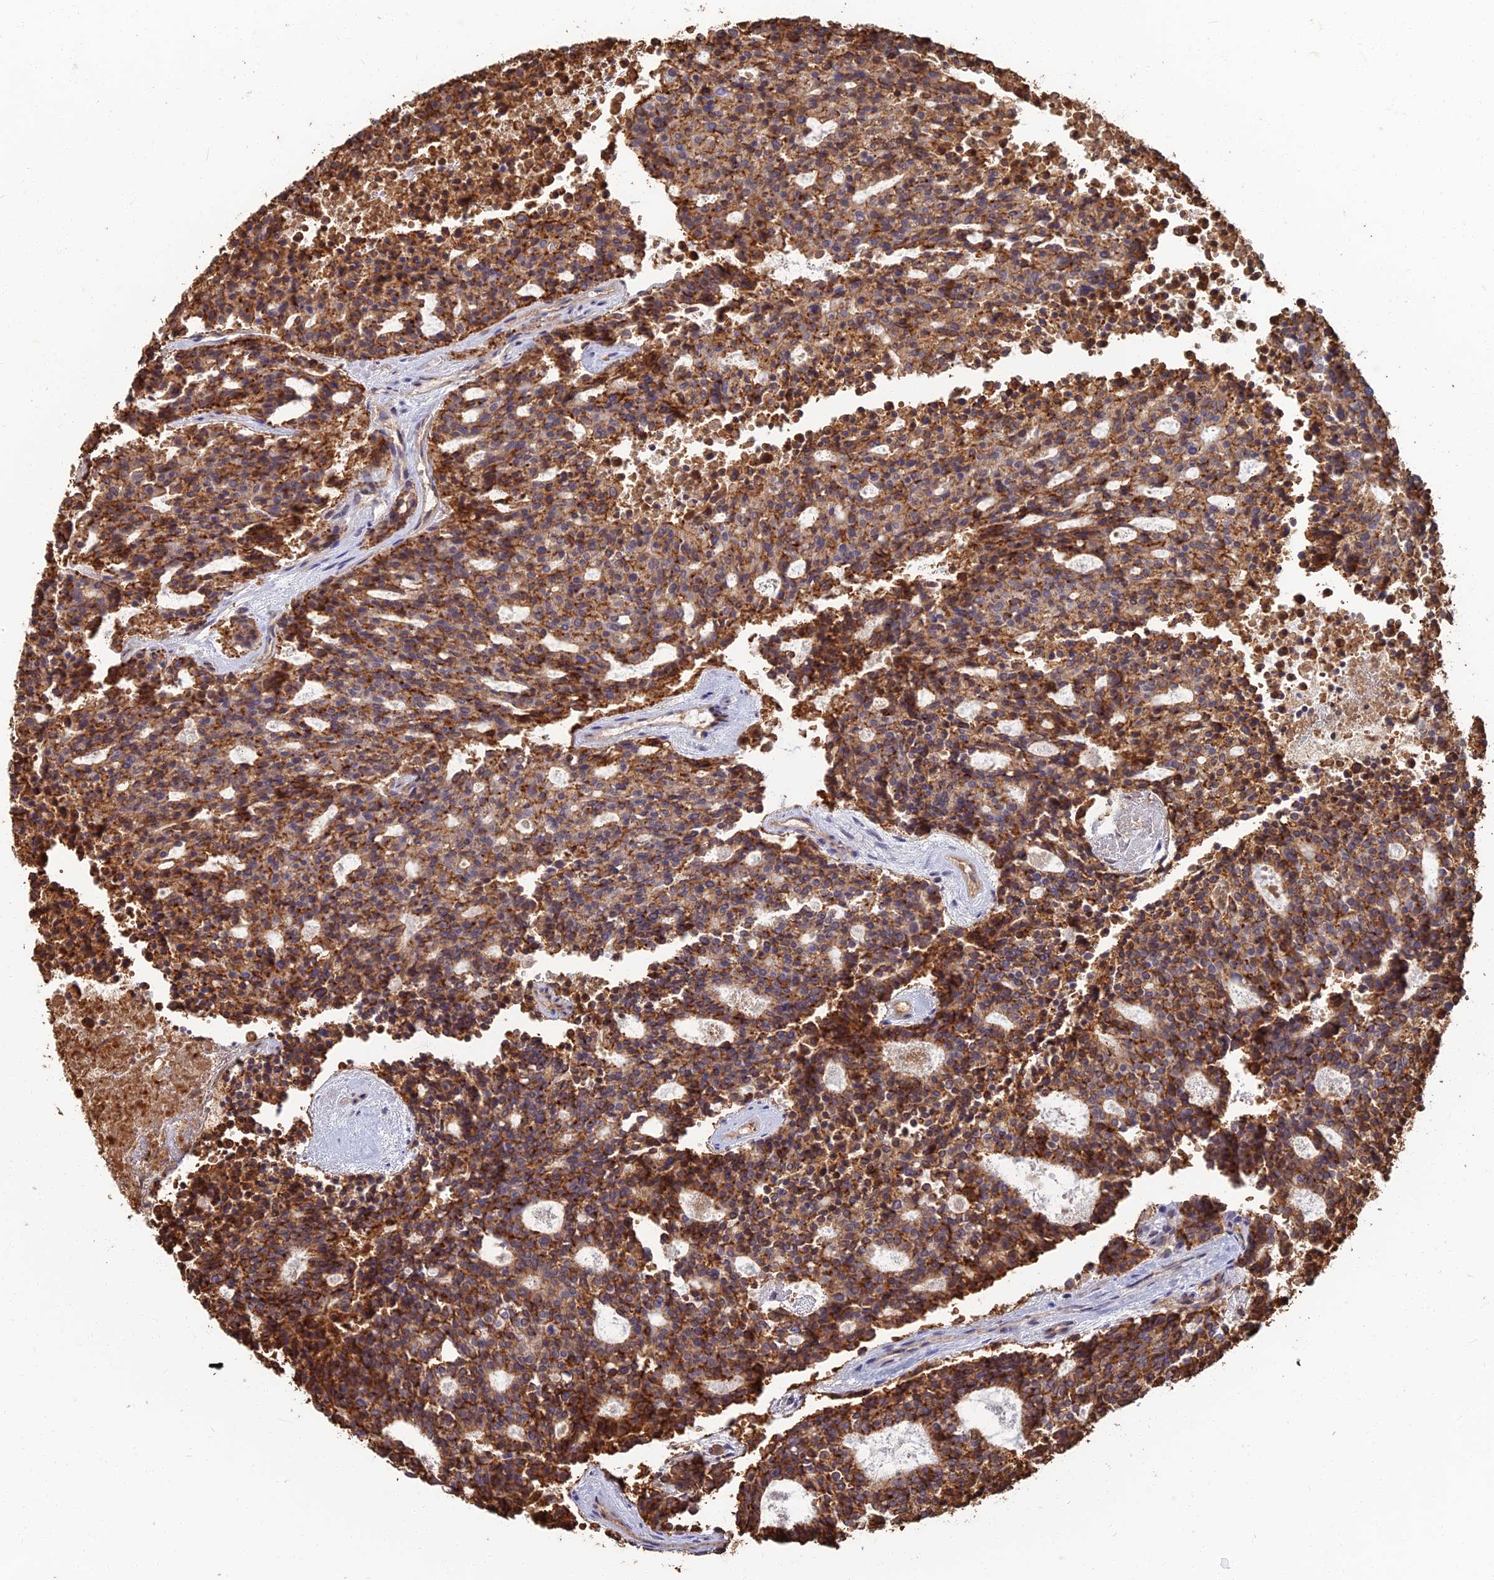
{"staining": {"intensity": "strong", "quantity": ">75%", "location": "cytoplasmic/membranous"}, "tissue": "carcinoid", "cell_type": "Tumor cells", "image_type": "cancer", "snomed": [{"axis": "morphology", "description": "Carcinoid, malignant, NOS"}, {"axis": "topography", "description": "Pancreas"}], "caption": "Immunohistochemistry (IHC) of carcinoid (malignant) reveals high levels of strong cytoplasmic/membranous positivity in approximately >75% of tumor cells.", "gene": "LRRN3", "patient": {"sex": "female", "age": 54}}